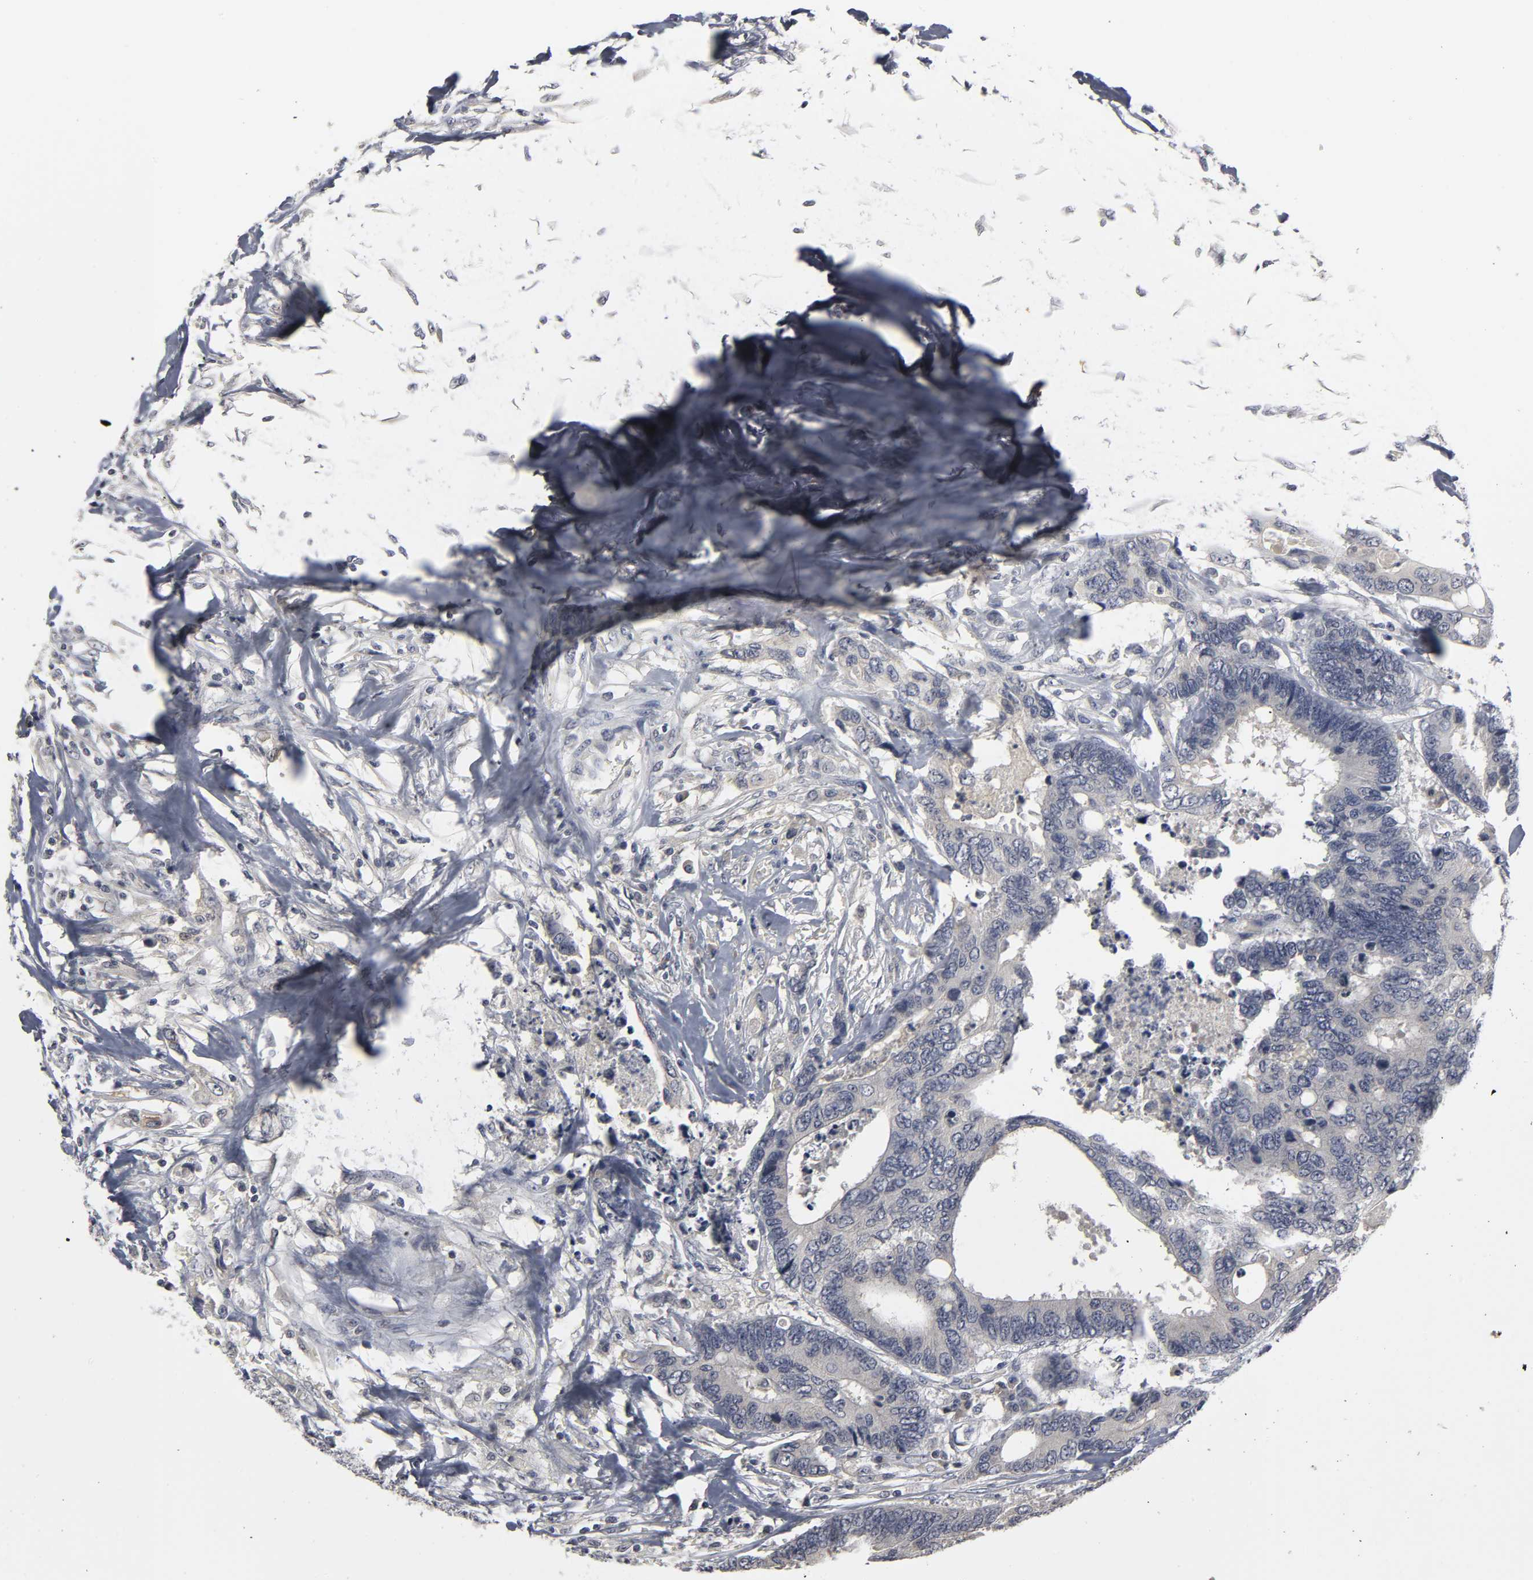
{"staining": {"intensity": "negative", "quantity": "none", "location": "none"}, "tissue": "colorectal cancer", "cell_type": "Tumor cells", "image_type": "cancer", "snomed": [{"axis": "morphology", "description": "Adenocarcinoma, NOS"}, {"axis": "topography", "description": "Rectum"}], "caption": "Micrograph shows no protein expression in tumor cells of colorectal cancer (adenocarcinoma) tissue. (IHC, brightfield microscopy, high magnification).", "gene": "TCAP", "patient": {"sex": "male", "age": 55}}